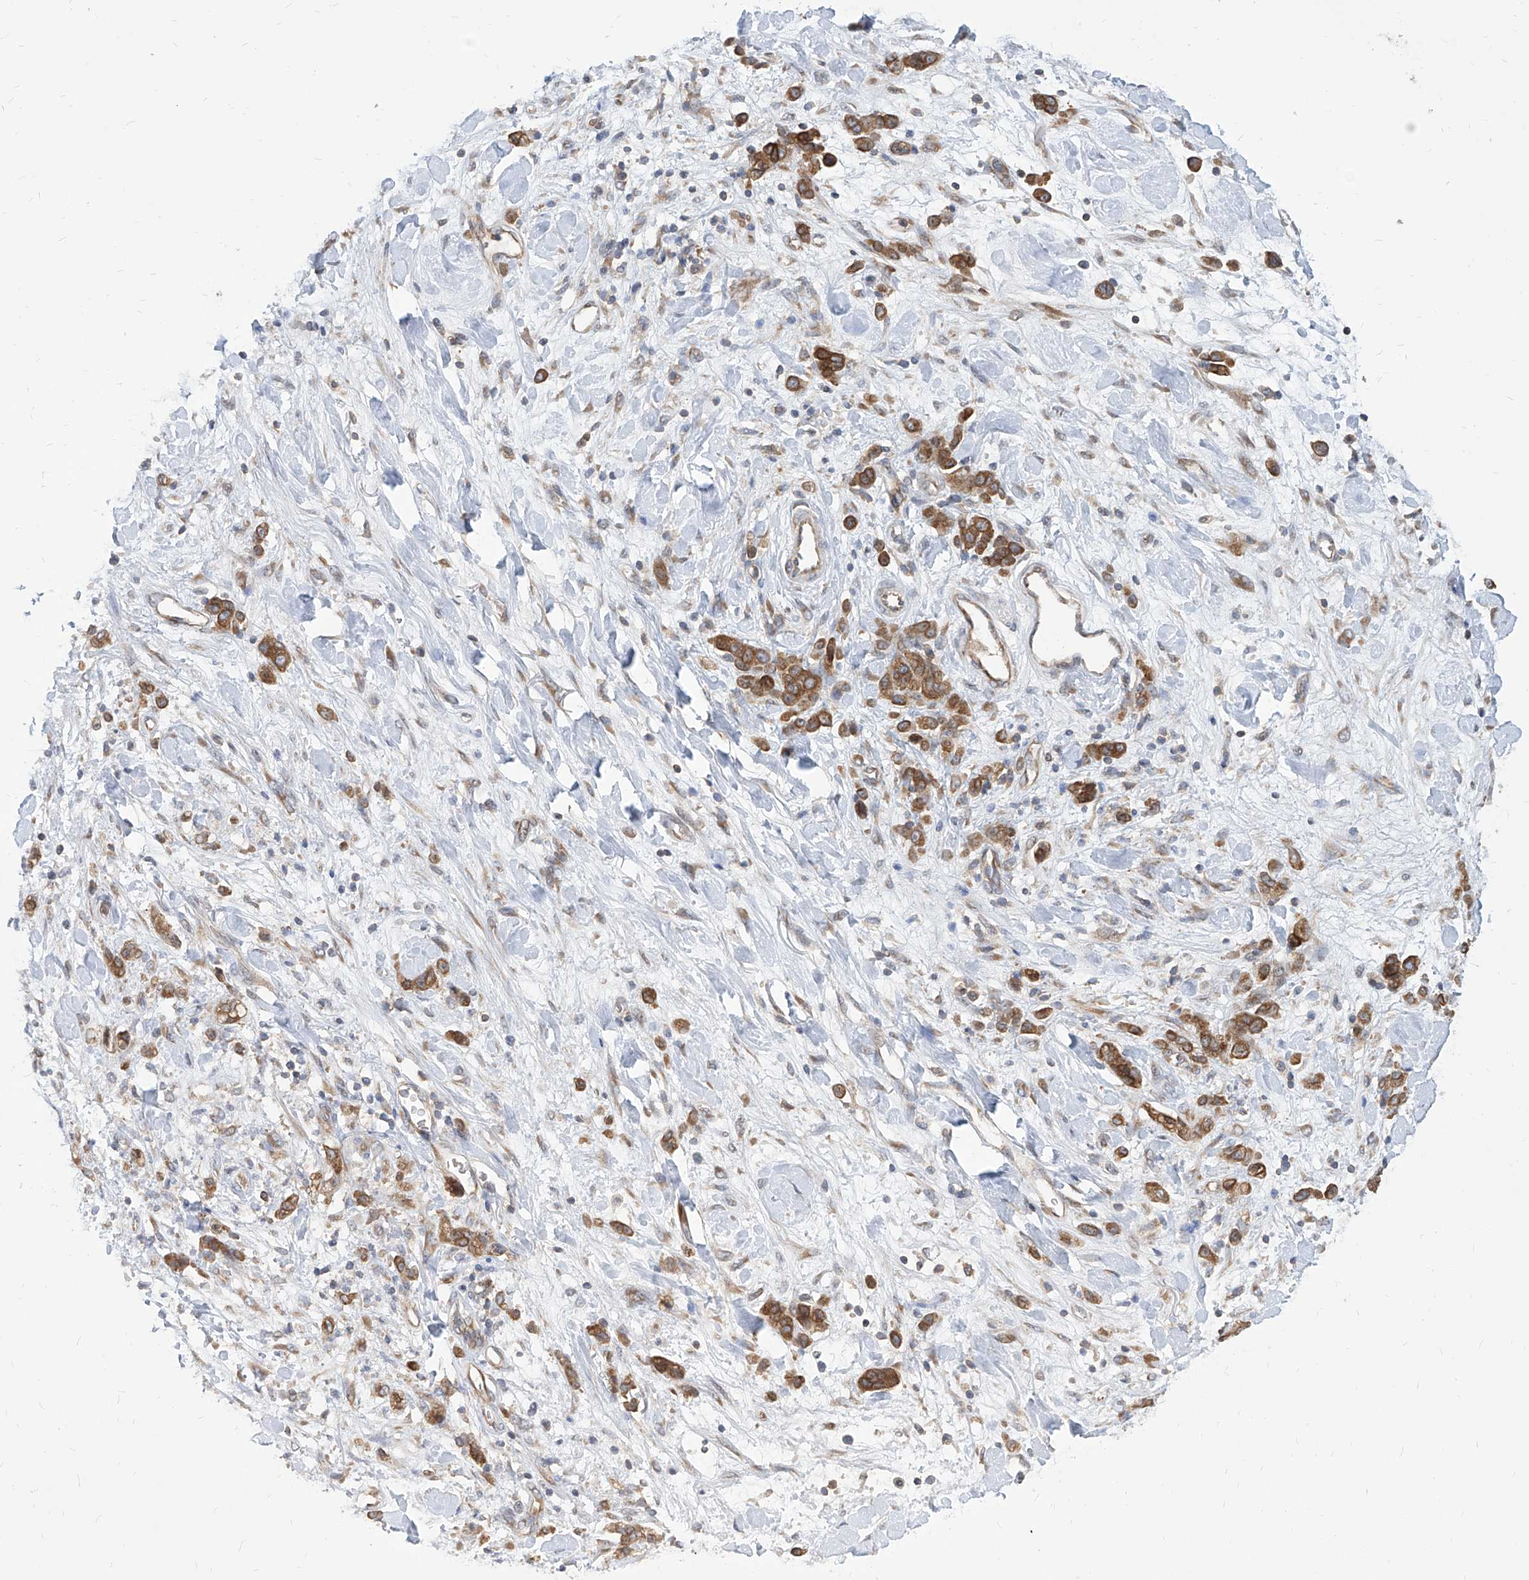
{"staining": {"intensity": "moderate", "quantity": ">75%", "location": "cytoplasmic/membranous"}, "tissue": "stomach cancer", "cell_type": "Tumor cells", "image_type": "cancer", "snomed": [{"axis": "morphology", "description": "Normal tissue, NOS"}, {"axis": "morphology", "description": "Adenocarcinoma, NOS"}, {"axis": "topography", "description": "Stomach"}], "caption": "The image exhibits immunohistochemical staining of stomach cancer. There is moderate cytoplasmic/membranous positivity is appreciated in approximately >75% of tumor cells.", "gene": "FAM83B", "patient": {"sex": "male", "age": 82}}